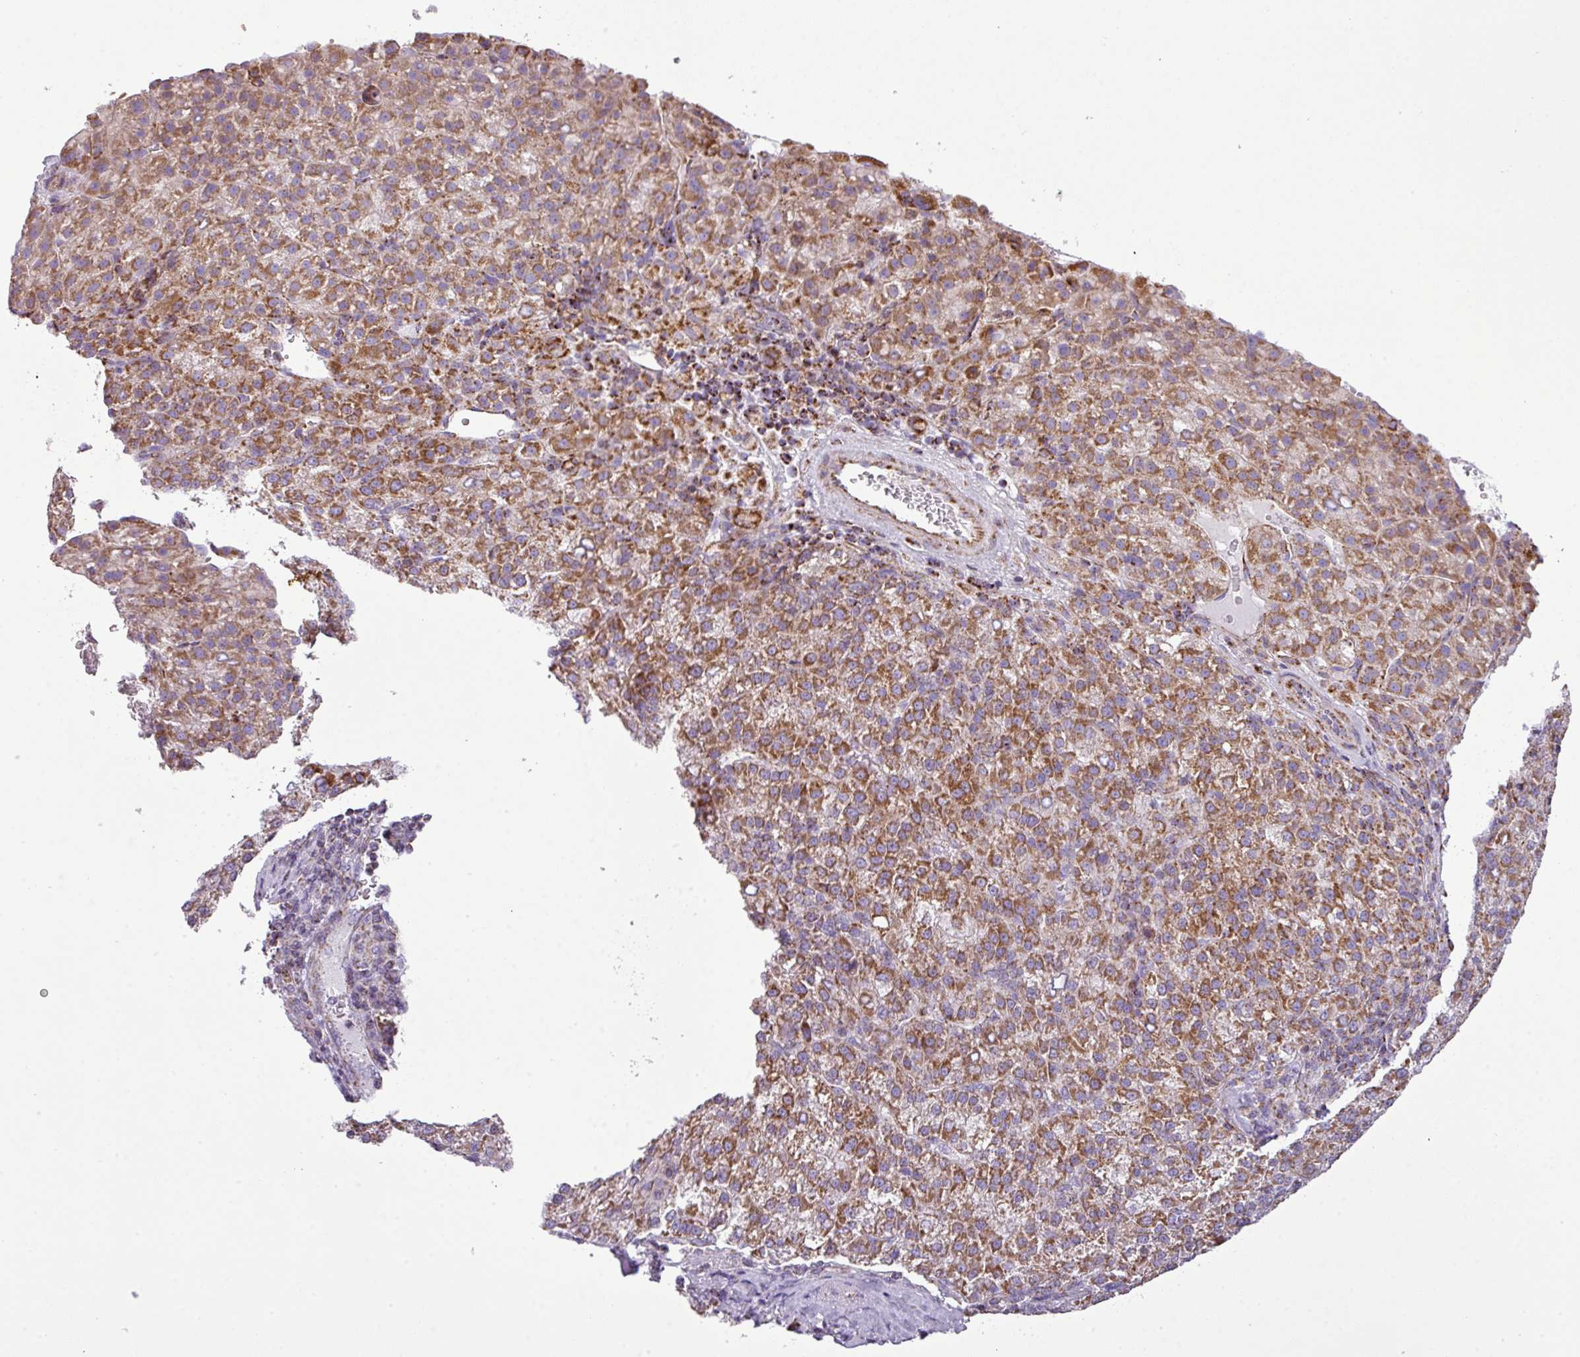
{"staining": {"intensity": "strong", "quantity": ">75%", "location": "cytoplasmic/membranous"}, "tissue": "liver cancer", "cell_type": "Tumor cells", "image_type": "cancer", "snomed": [{"axis": "morphology", "description": "Carcinoma, Hepatocellular, NOS"}, {"axis": "topography", "description": "Liver"}], "caption": "Liver cancer was stained to show a protein in brown. There is high levels of strong cytoplasmic/membranous staining in about >75% of tumor cells.", "gene": "ZNF81", "patient": {"sex": "female", "age": 58}}